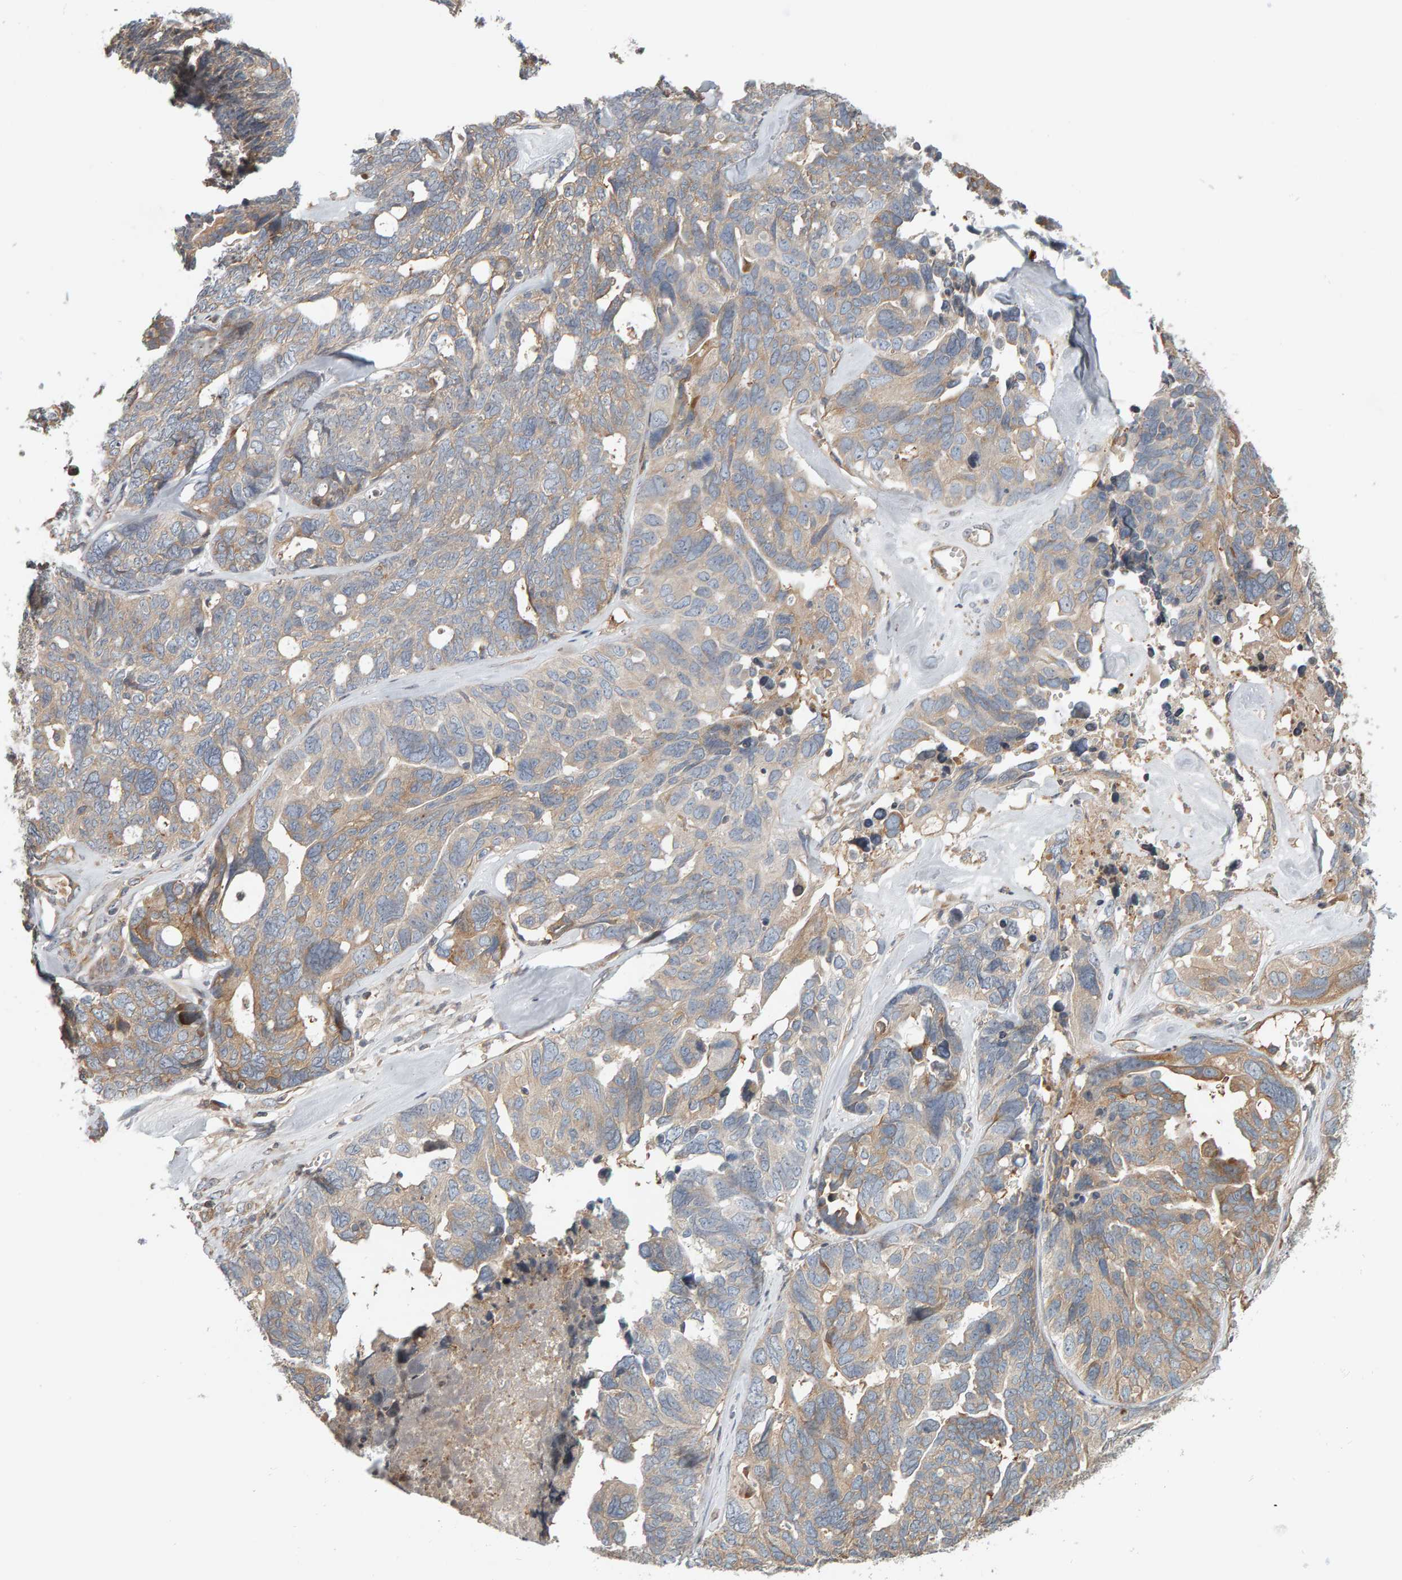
{"staining": {"intensity": "weak", "quantity": "25%-75%", "location": "cytoplasmic/membranous"}, "tissue": "ovarian cancer", "cell_type": "Tumor cells", "image_type": "cancer", "snomed": [{"axis": "morphology", "description": "Cystadenocarcinoma, serous, NOS"}, {"axis": "topography", "description": "Ovary"}], "caption": "This is a histology image of immunohistochemistry staining of serous cystadenocarcinoma (ovarian), which shows weak staining in the cytoplasmic/membranous of tumor cells.", "gene": "C9orf72", "patient": {"sex": "female", "age": 79}}